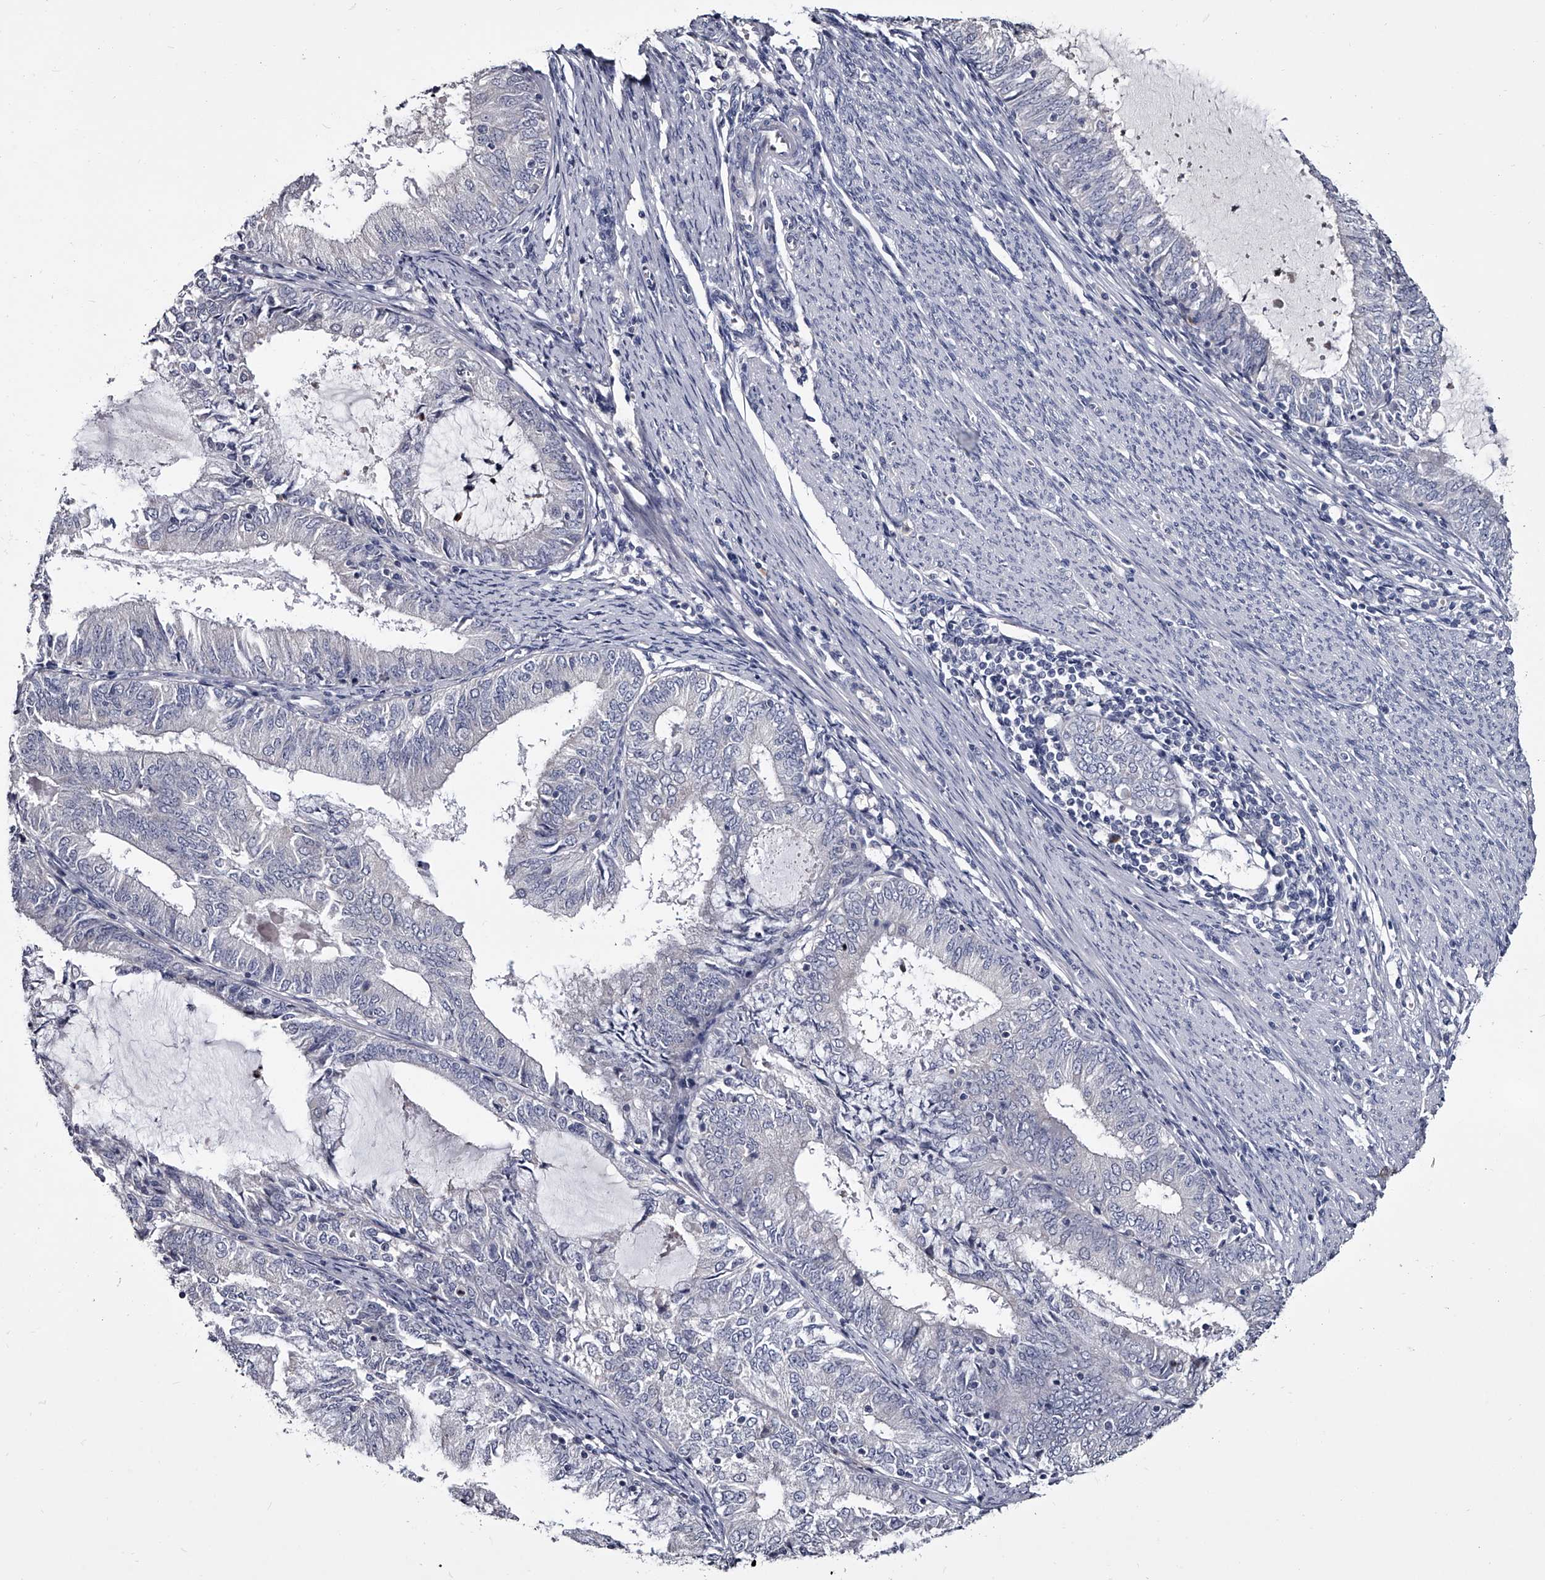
{"staining": {"intensity": "negative", "quantity": "none", "location": "none"}, "tissue": "endometrial cancer", "cell_type": "Tumor cells", "image_type": "cancer", "snomed": [{"axis": "morphology", "description": "Adenocarcinoma, NOS"}, {"axis": "topography", "description": "Endometrium"}], "caption": "Photomicrograph shows no significant protein expression in tumor cells of endometrial cancer (adenocarcinoma). The staining is performed using DAB (3,3'-diaminobenzidine) brown chromogen with nuclei counter-stained in using hematoxylin.", "gene": "GAPVD1", "patient": {"sex": "female", "age": 57}}